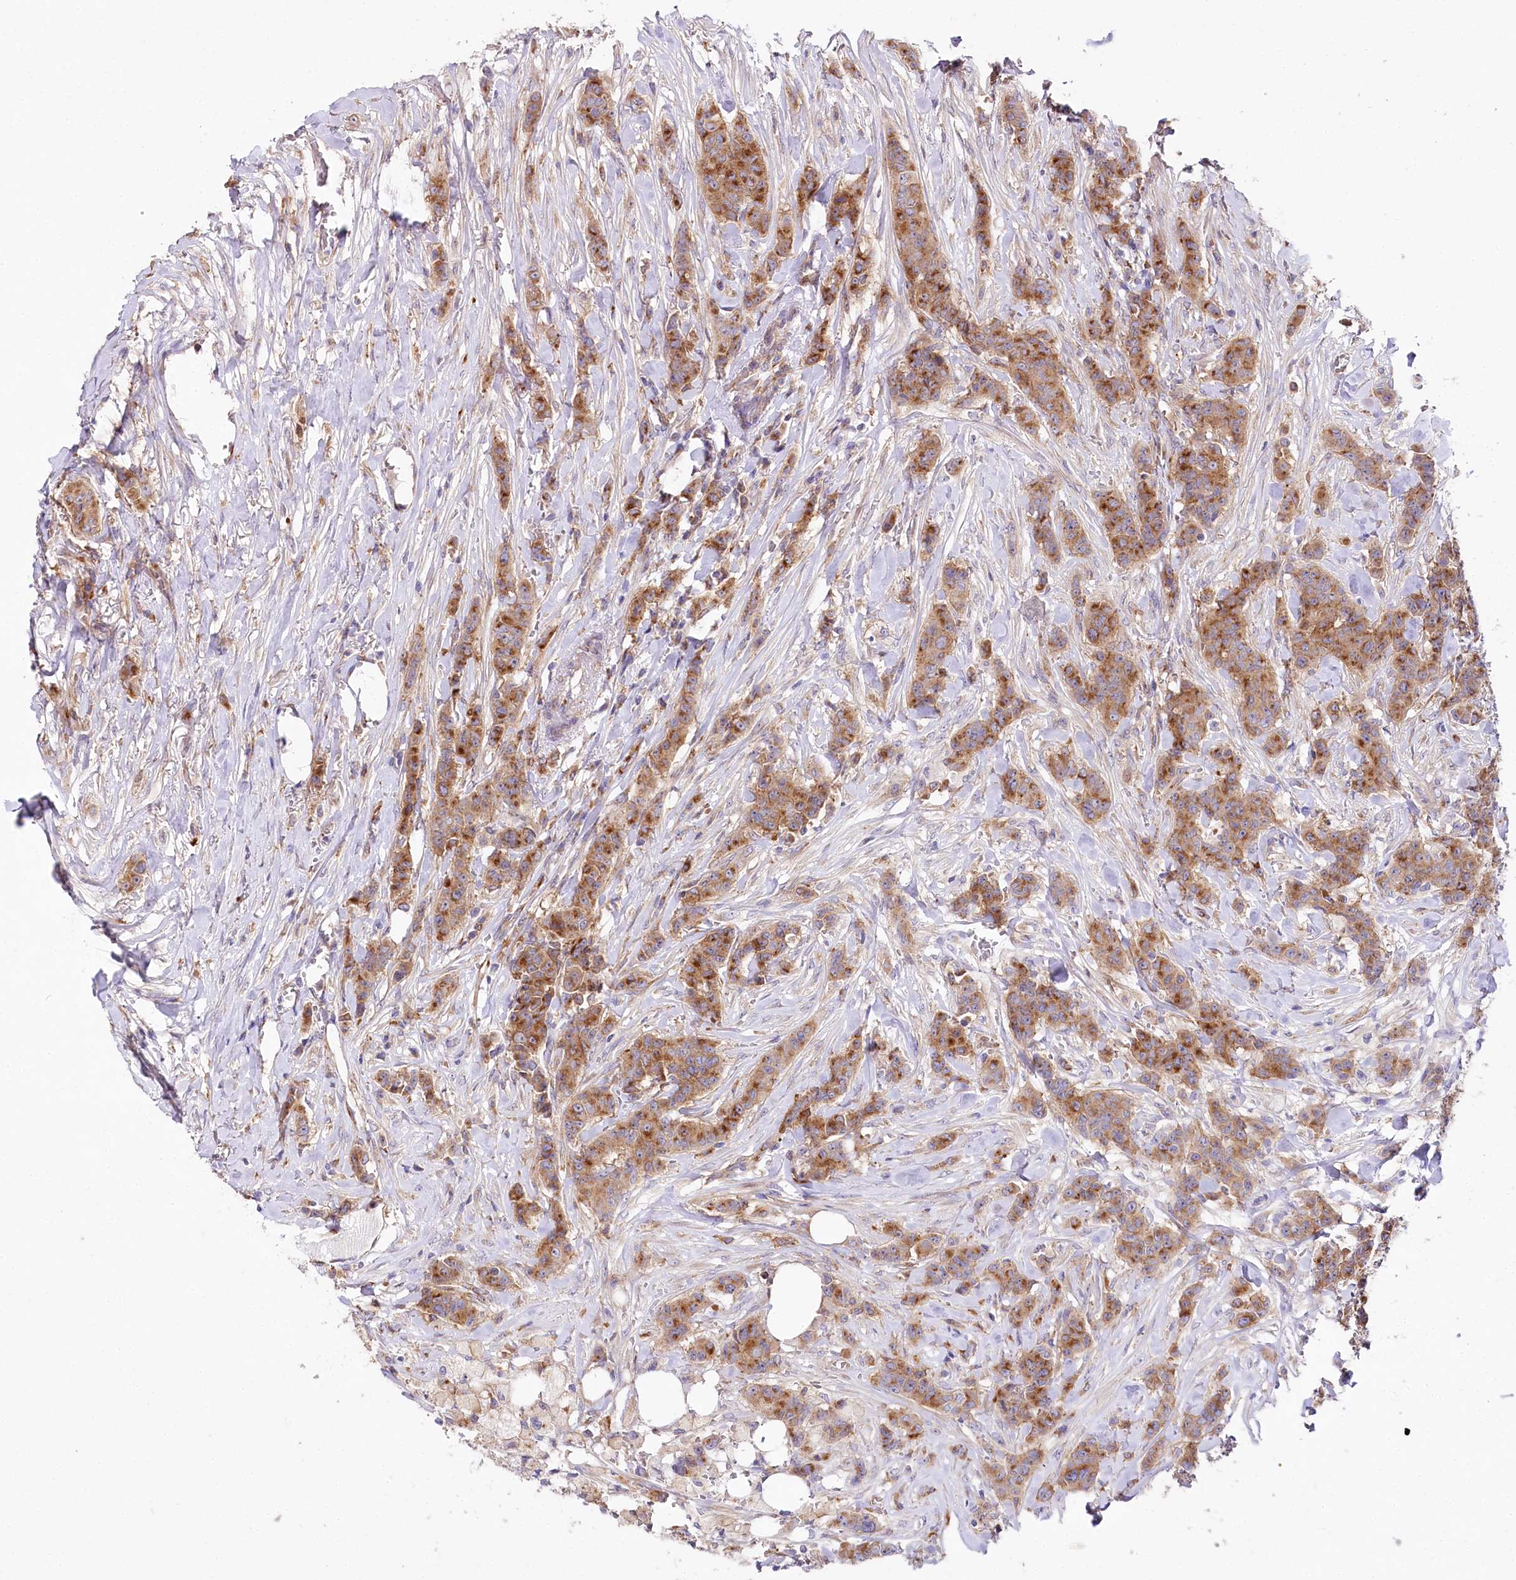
{"staining": {"intensity": "moderate", "quantity": ">75%", "location": "cytoplasmic/membranous"}, "tissue": "breast cancer", "cell_type": "Tumor cells", "image_type": "cancer", "snomed": [{"axis": "morphology", "description": "Duct carcinoma"}, {"axis": "topography", "description": "Breast"}], "caption": "The histopathology image exhibits a brown stain indicating the presence of a protein in the cytoplasmic/membranous of tumor cells in breast cancer (invasive ductal carcinoma). (Brightfield microscopy of DAB IHC at high magnification).", "gene": "STX6", "patient": {"sex": "female", "age": 40}}